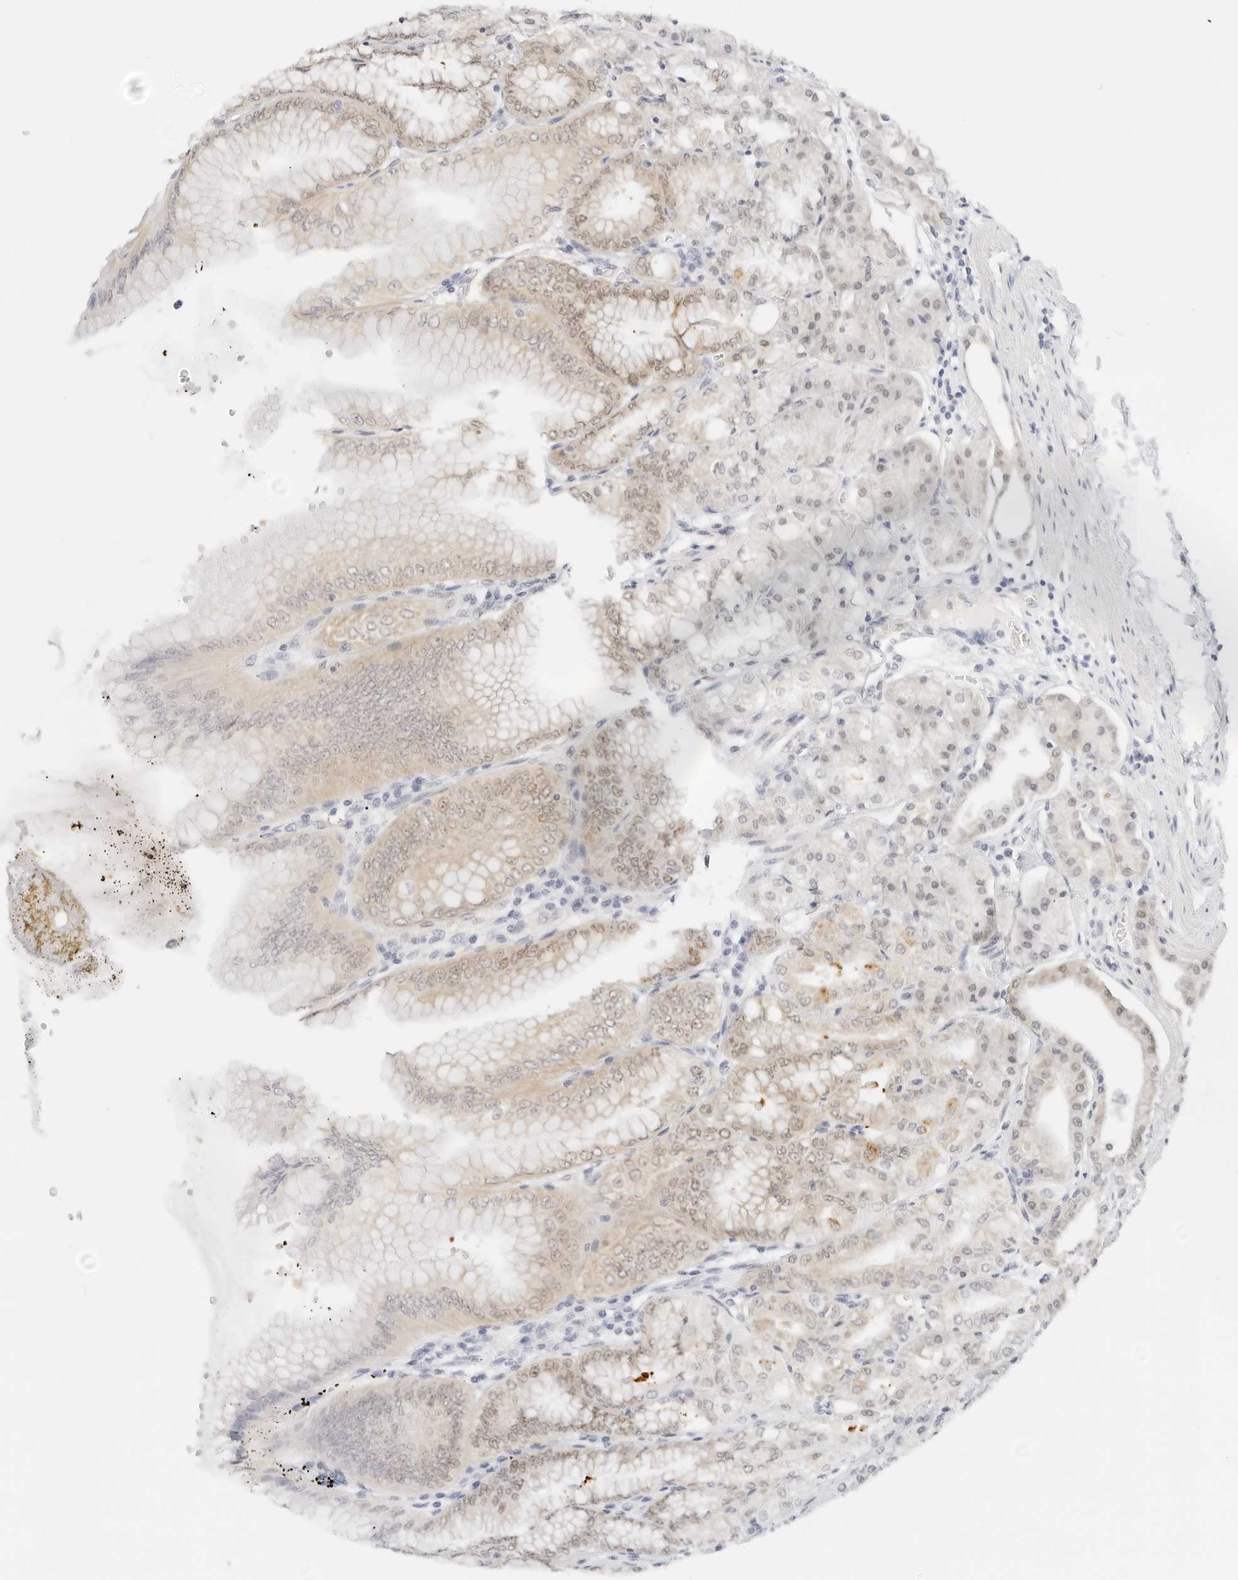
{"staining": {"intensity": "weak", "quantity": "<25%", "location": "cytoplasmic/membranous,nuclear"}, "tissue": "stomach", "cell_type": "Glandular cells", "image_type": "normal", "snomed": [{"axis": "morphology", "description": "Normal tissue, NOS"}, {"axis": "topography", "description": "Stomach, lower"}], "caption": "DAB (3,3'-diaminobenzidine) immunohistochemical staining of normal stomach reveals no significant expression in glandular cells. The staining was performed using DAB (3,3'-diaminobenzidine) to visualize the protein expression in brown, while the nuclei were stained in blue with hematoxylin (Magnification: 20x).", "gene": "CD22", "patient": {"sex": "male", "age": 71}}